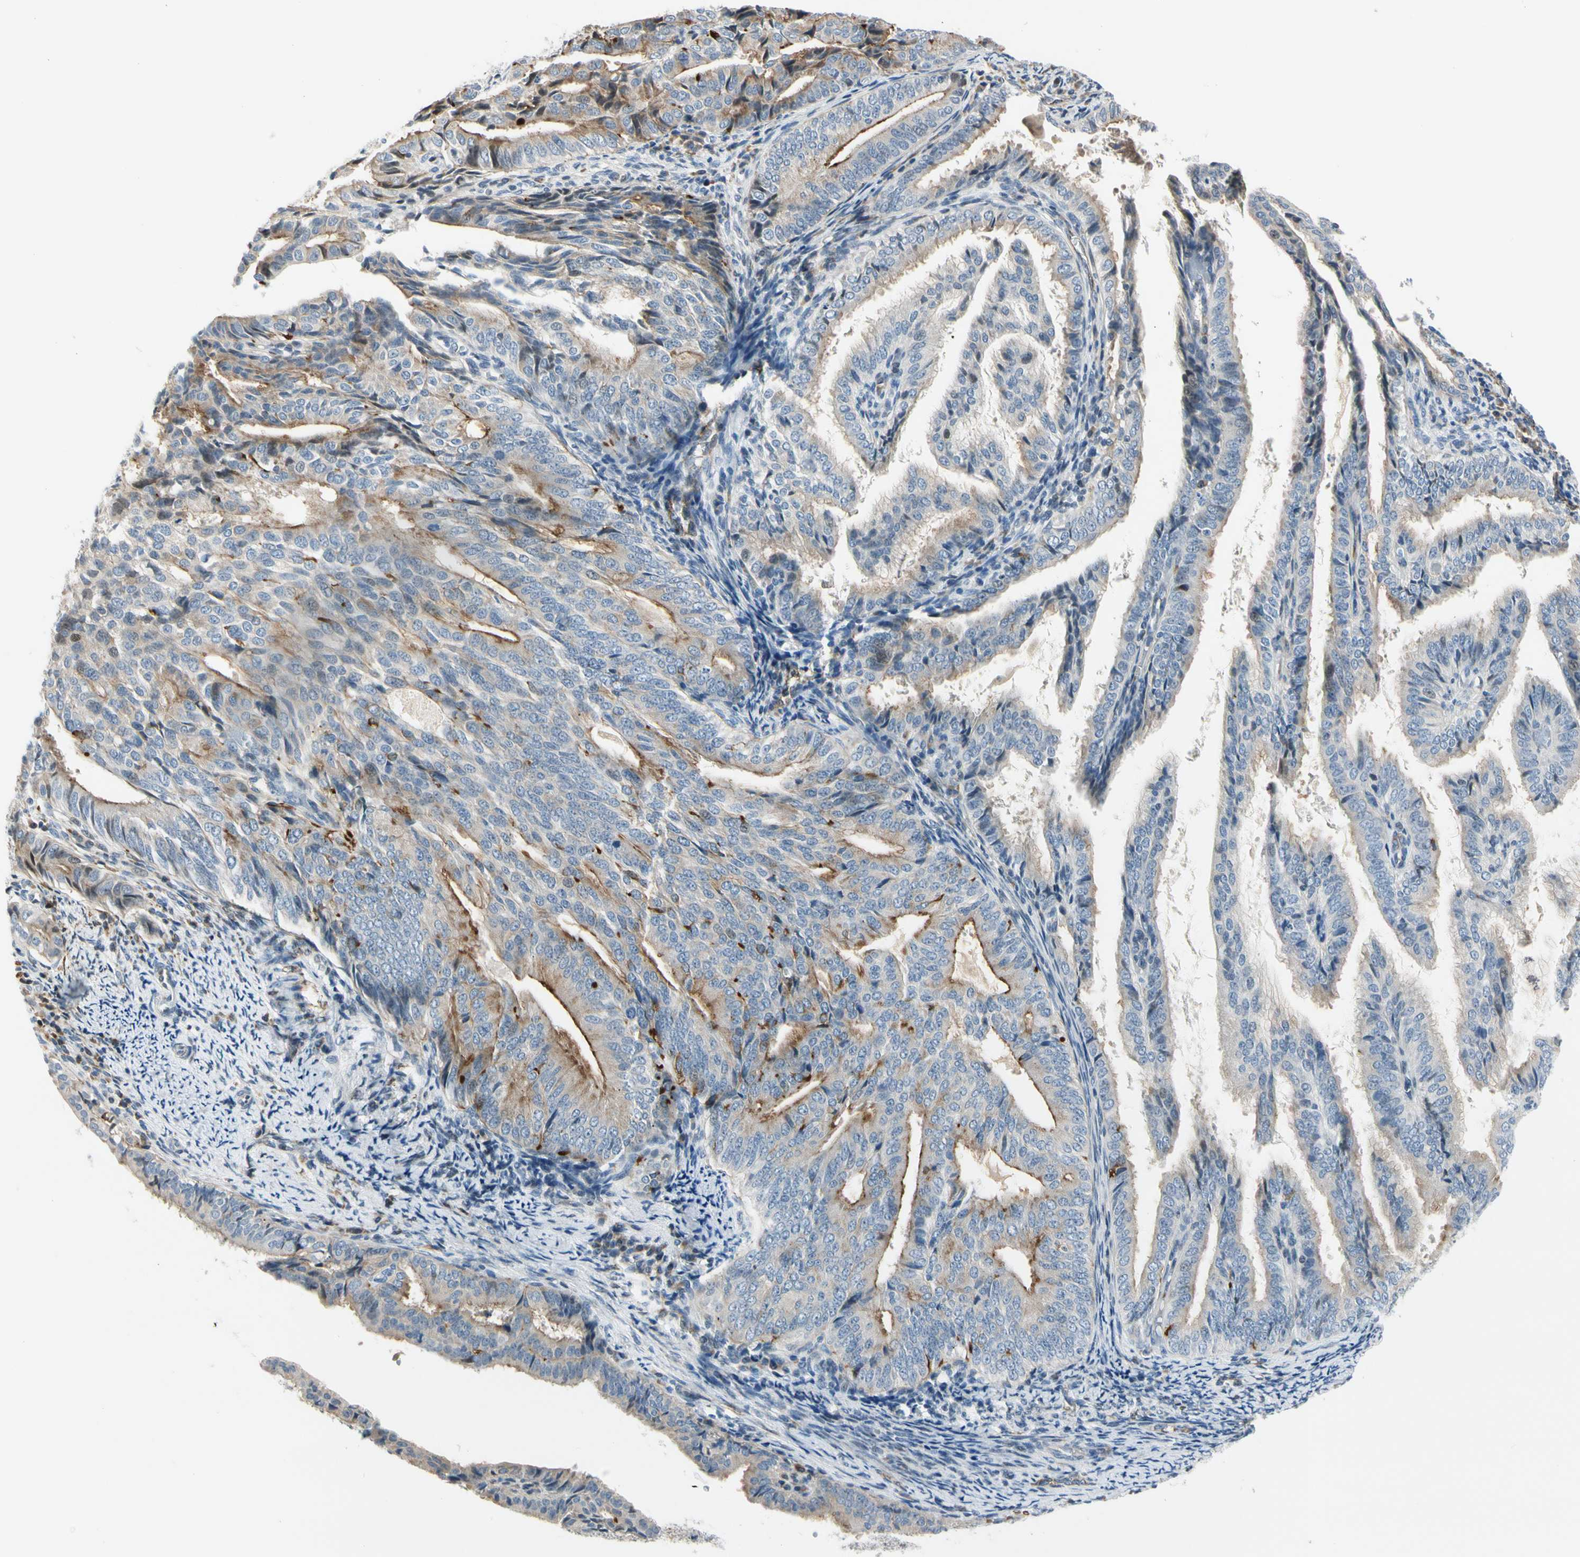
{"staining": {"intensity": "moderate", "quantity": "25%-75%", "location": "cytoplasmic/membranous"}, "tissue": "endometrial cancer", "cell_type": "Tumor cells", "image_type": "cancer", "snomed": [{"axis": "morphology", "description": "Adenocarcinoma, NOS"}, {"axis": "topography", "description": "Endometrium"}], "caption": "This micrograph displays adenocarcinoma (endometrial) stained with IHC to label a protein in brown. The cytoplasmic/membranous of tumor cells show moderate positivity for the protein. Nuclei are counter-stained blue.", "gene": "NPDC1", "patient": {"sex": "female", "age": 58}}